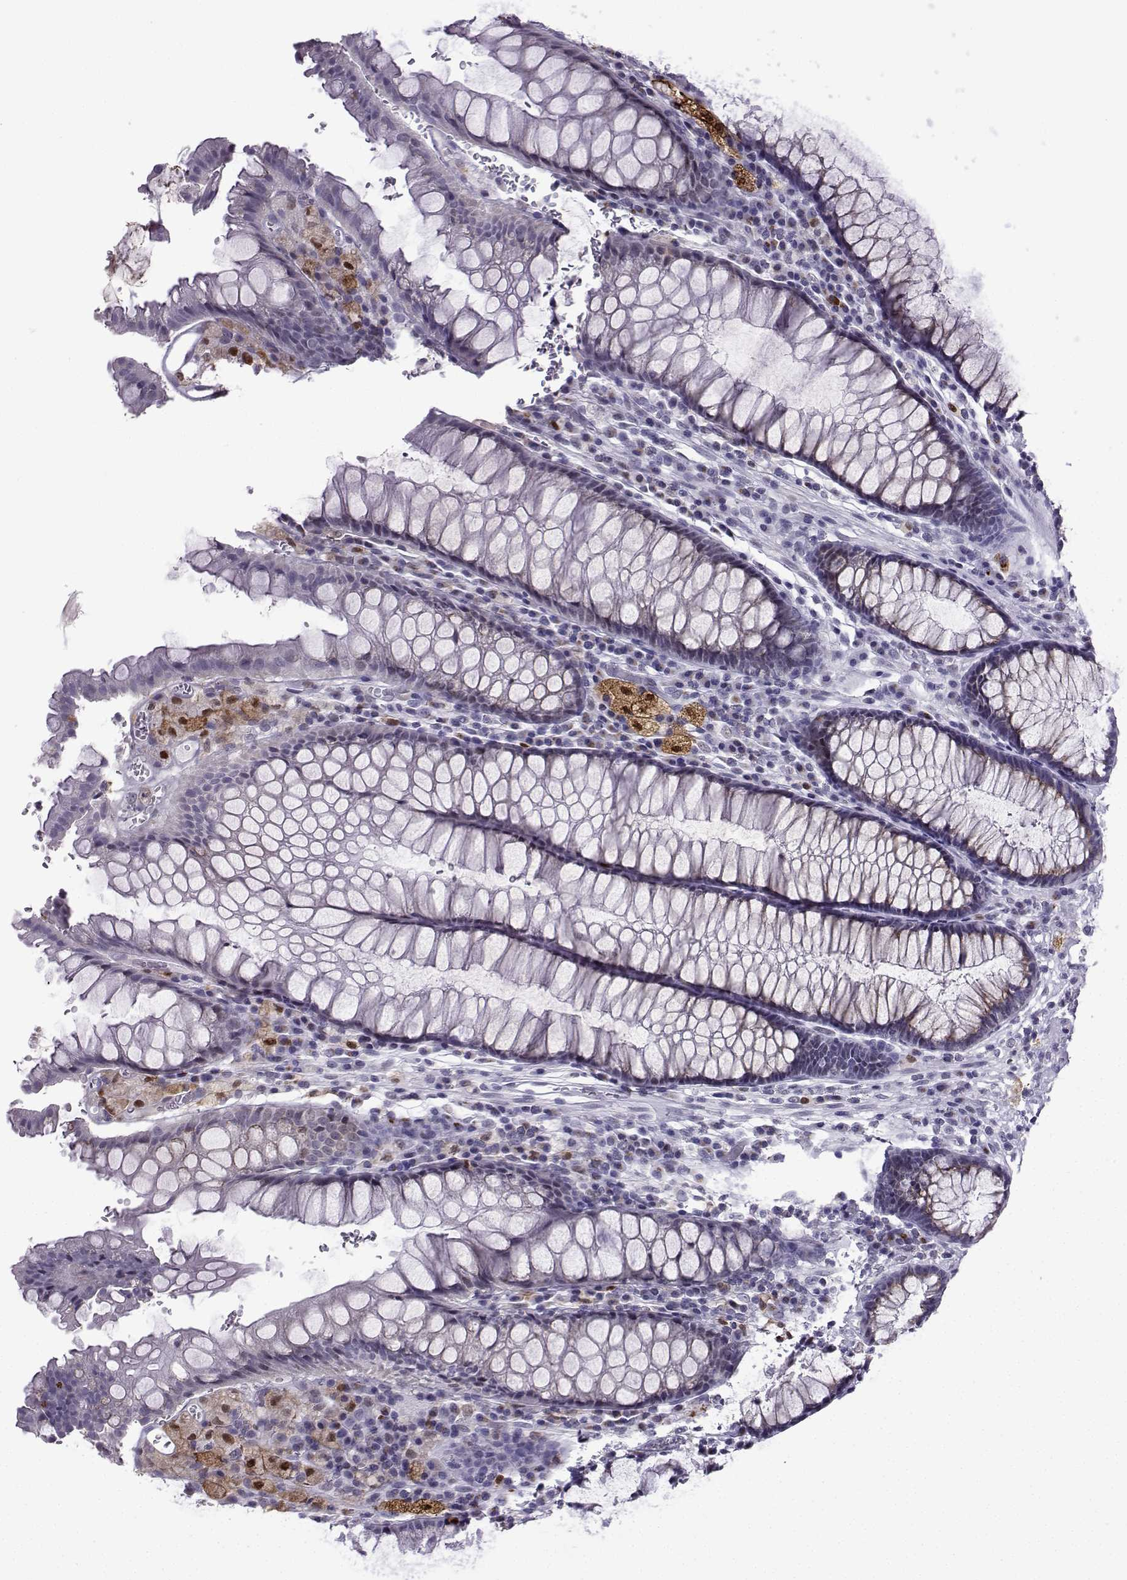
{"staining": {"intensity": "negative", "quantity": "none", "location": "none"}, "tissue": "rectum", "cell_type": "Glandular cells", "image_type": "normal", "snomed": [{"axis": "morphology", "description": "Normal tissue, NOS"}, {"axis": "topography", "description": "Rectum"}], "caption": "Rectum stained for a protein using immunohistochemistry shows no staining glandular cells.", "gene": "HTR7", "patient": {"sex": "female", "age": 68}}